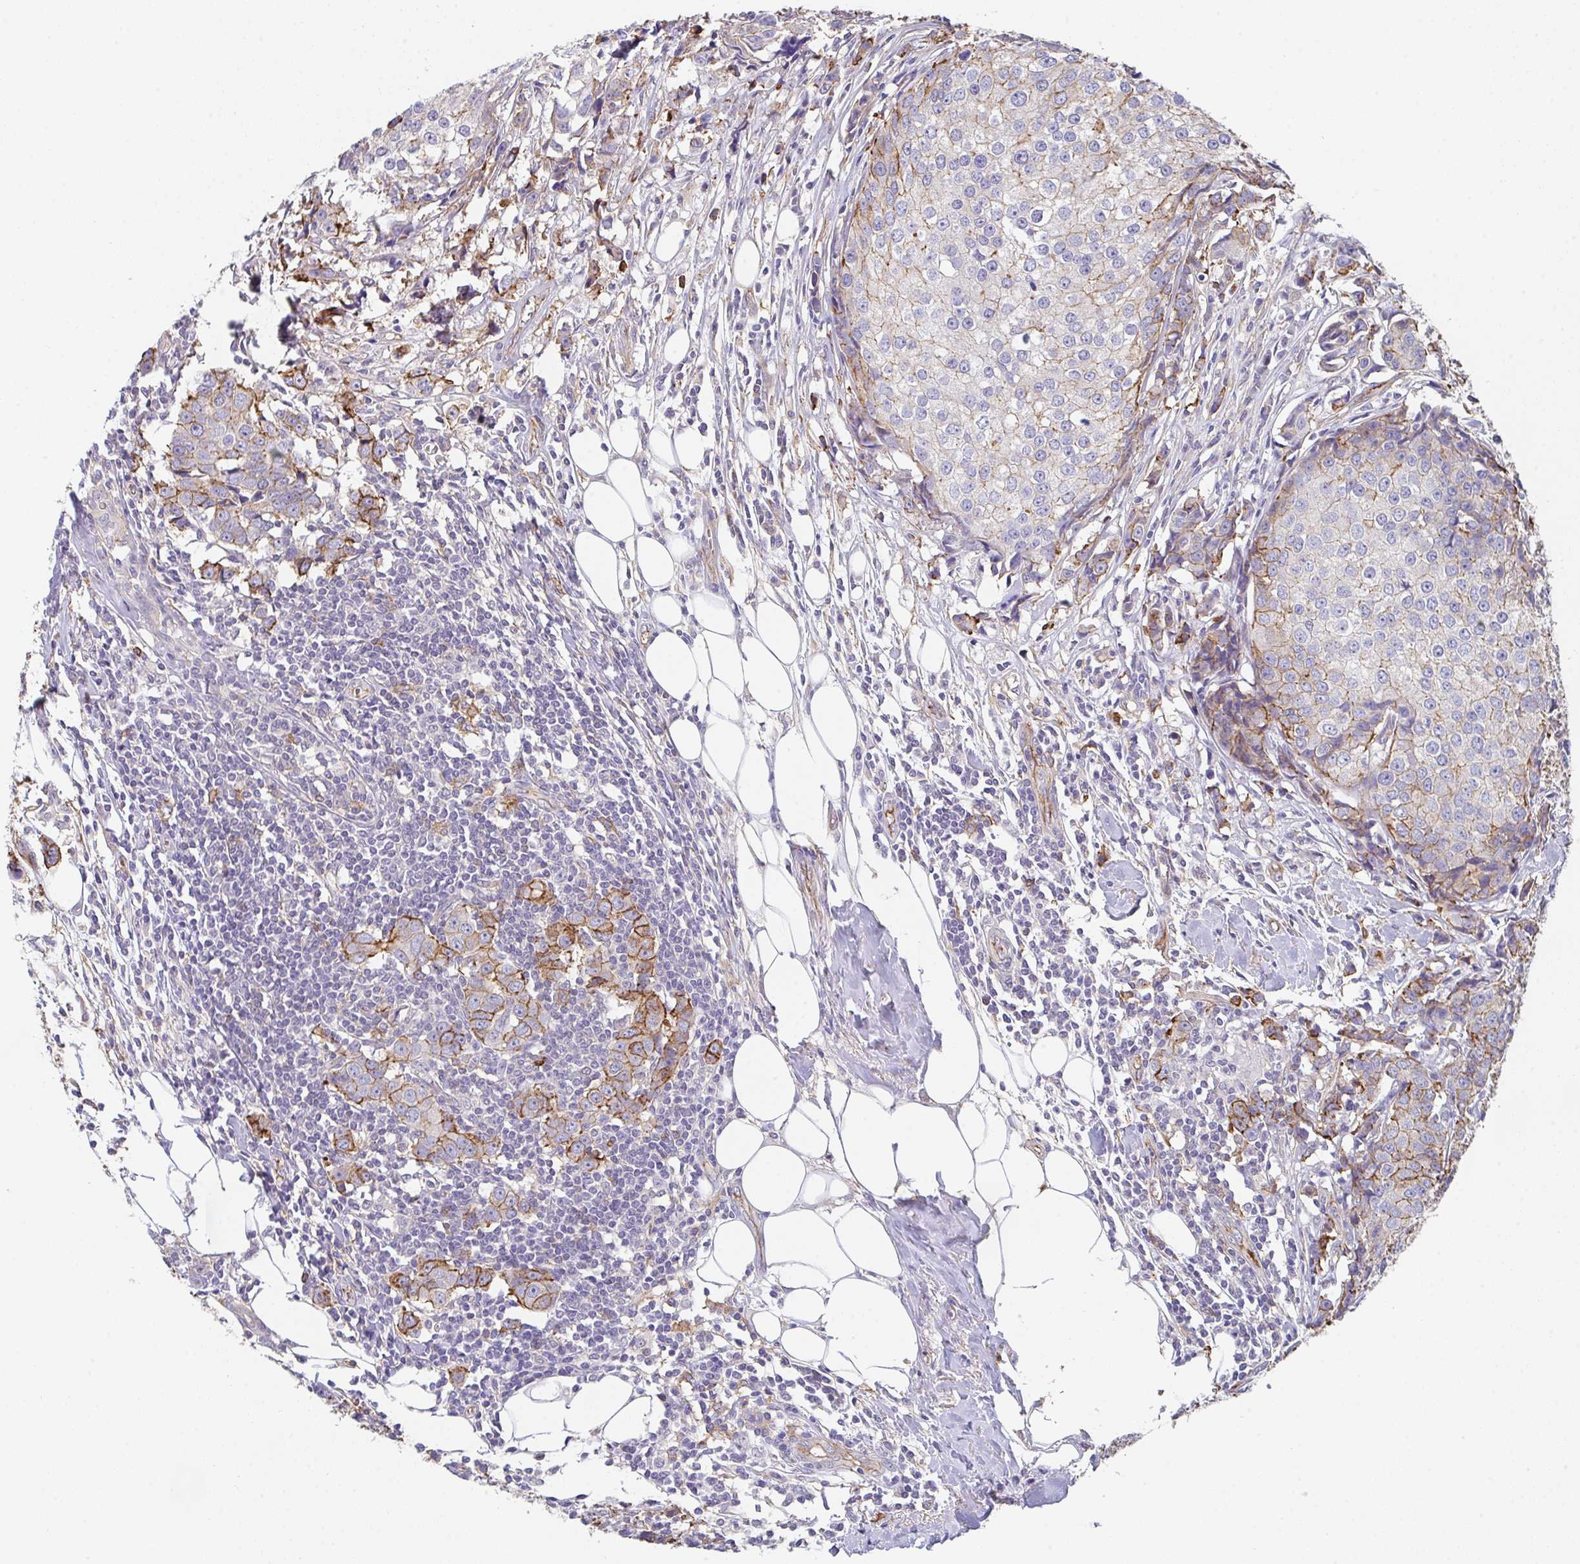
{"staining": {"intensity": "moderate", "quantity": "<25%", "location": "cytoplasmic/membranous"}, "tissue": "breast cancer", "cell_type": "Tumor cells", "image_type": "cancer", "snomed": [{"axis": "morphology", "description": "Duct carcinoma"}, {"axis": "topography", "description": "Breast"}], "caption": "Human breast cancer stained for a protein (brown) reveals moderate cytoplasmic/membranous positive positivity in approximately <25% of tumor cells.", "gene": "DBN1", "patient": {"sex": "female", "age": 80}}